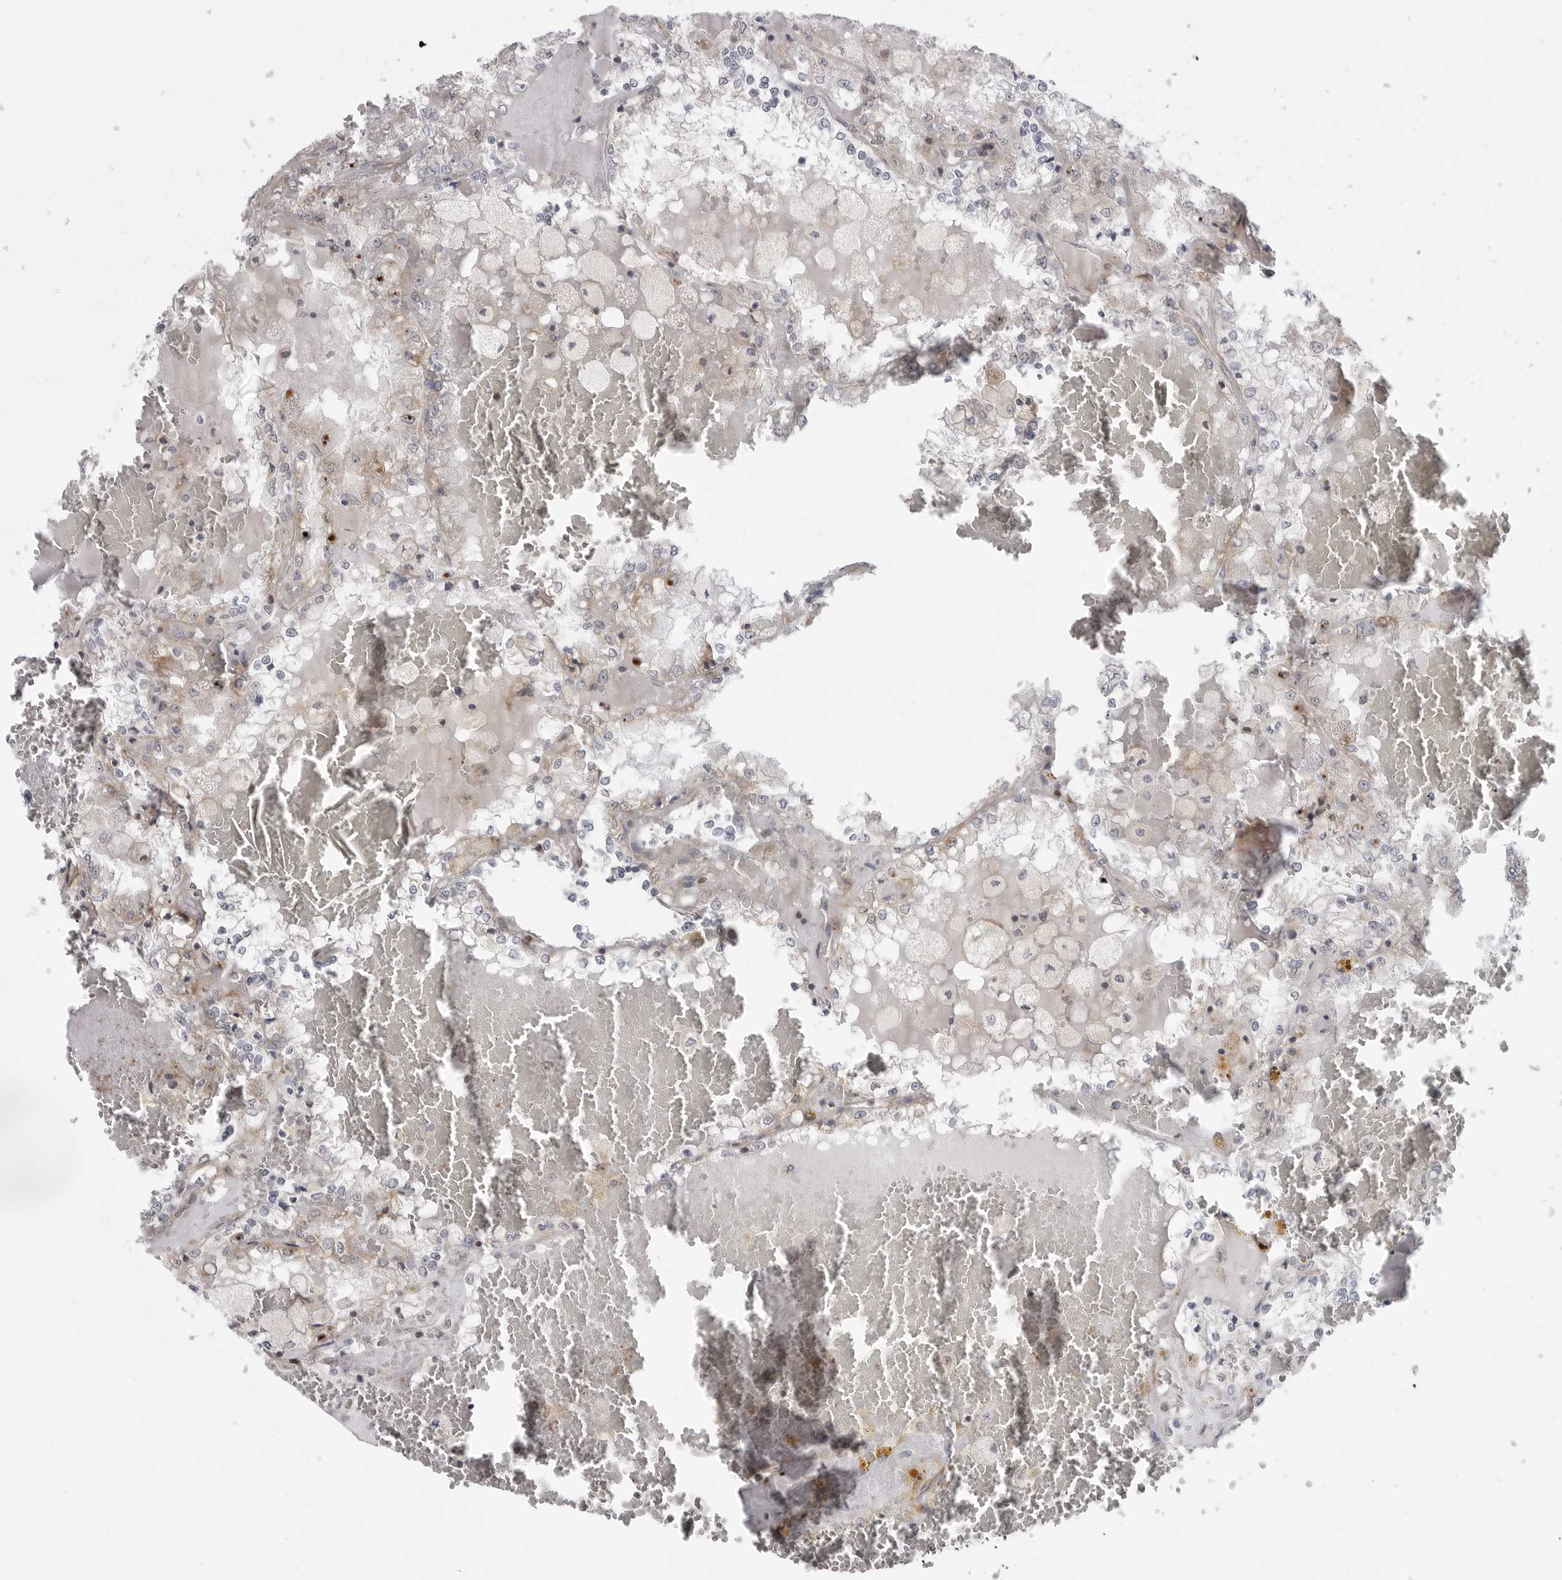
{"staining": {"intensity": "weak", "quantity": "25%-75%", "location": "cytoplasmic/membranous"}, "tissue": "renal cancer", "cell_type": "Tumor cells", "image_type": "cancer", "snomed": [{"axis": "morphology", "description": "Adenocarcinoma, NOS"}, {"axis": "topography", "description": "Kidney"}], "caption": "Adenocarcinoma (renal) stained with immunohistochemistry exhibits weak cytoplasmic/membranous expression in about 25%-75% of tumor cells. (DAB IHC with brightfield microscopy, high magnification).", "gene": "SCP2", "patient": {"sex": "female", "age": 56}}